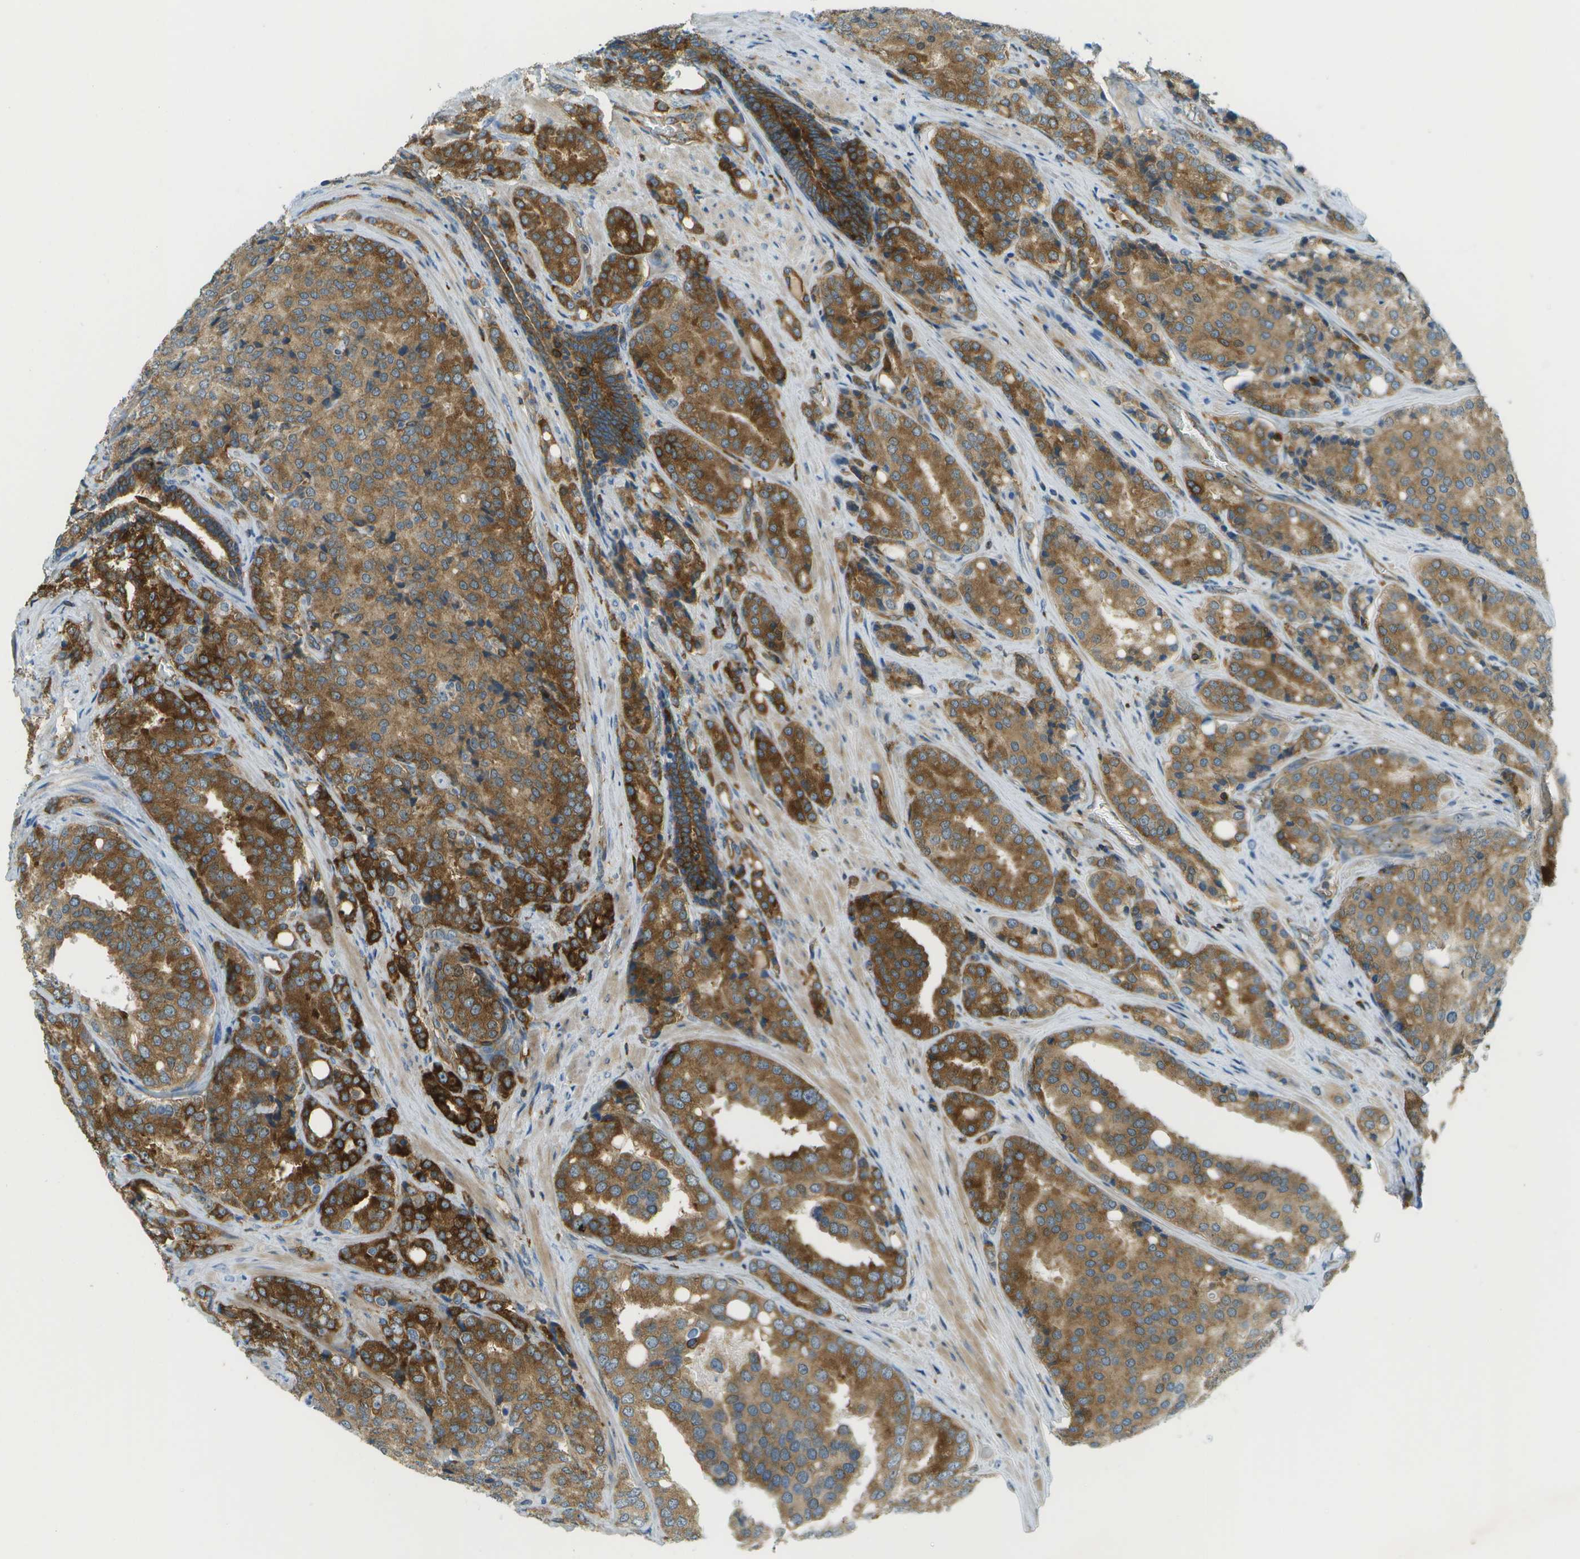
{"staining": {"intensity": "moderate", "quantity": ">75%", "location": "cytoplasmic/membranous"}, "tissue": "prostate cancer", "cell_type": "Tumor cells", "image_type": "cancer", "snomed": [{"axis": "morphology", "description": "Adenocarcinoma, High grade"}, {"axis": "topography", "description": "Prostate"}], "caption": "Tumor cells demonstrate medium levels of moderate cytoplasmic/membranous staining in about >75% of cells in prostate cancer (adenocarcinoma (high-grade)).", "gene": "TMTC1", "patient": {"sex": "male", "age": 50}}